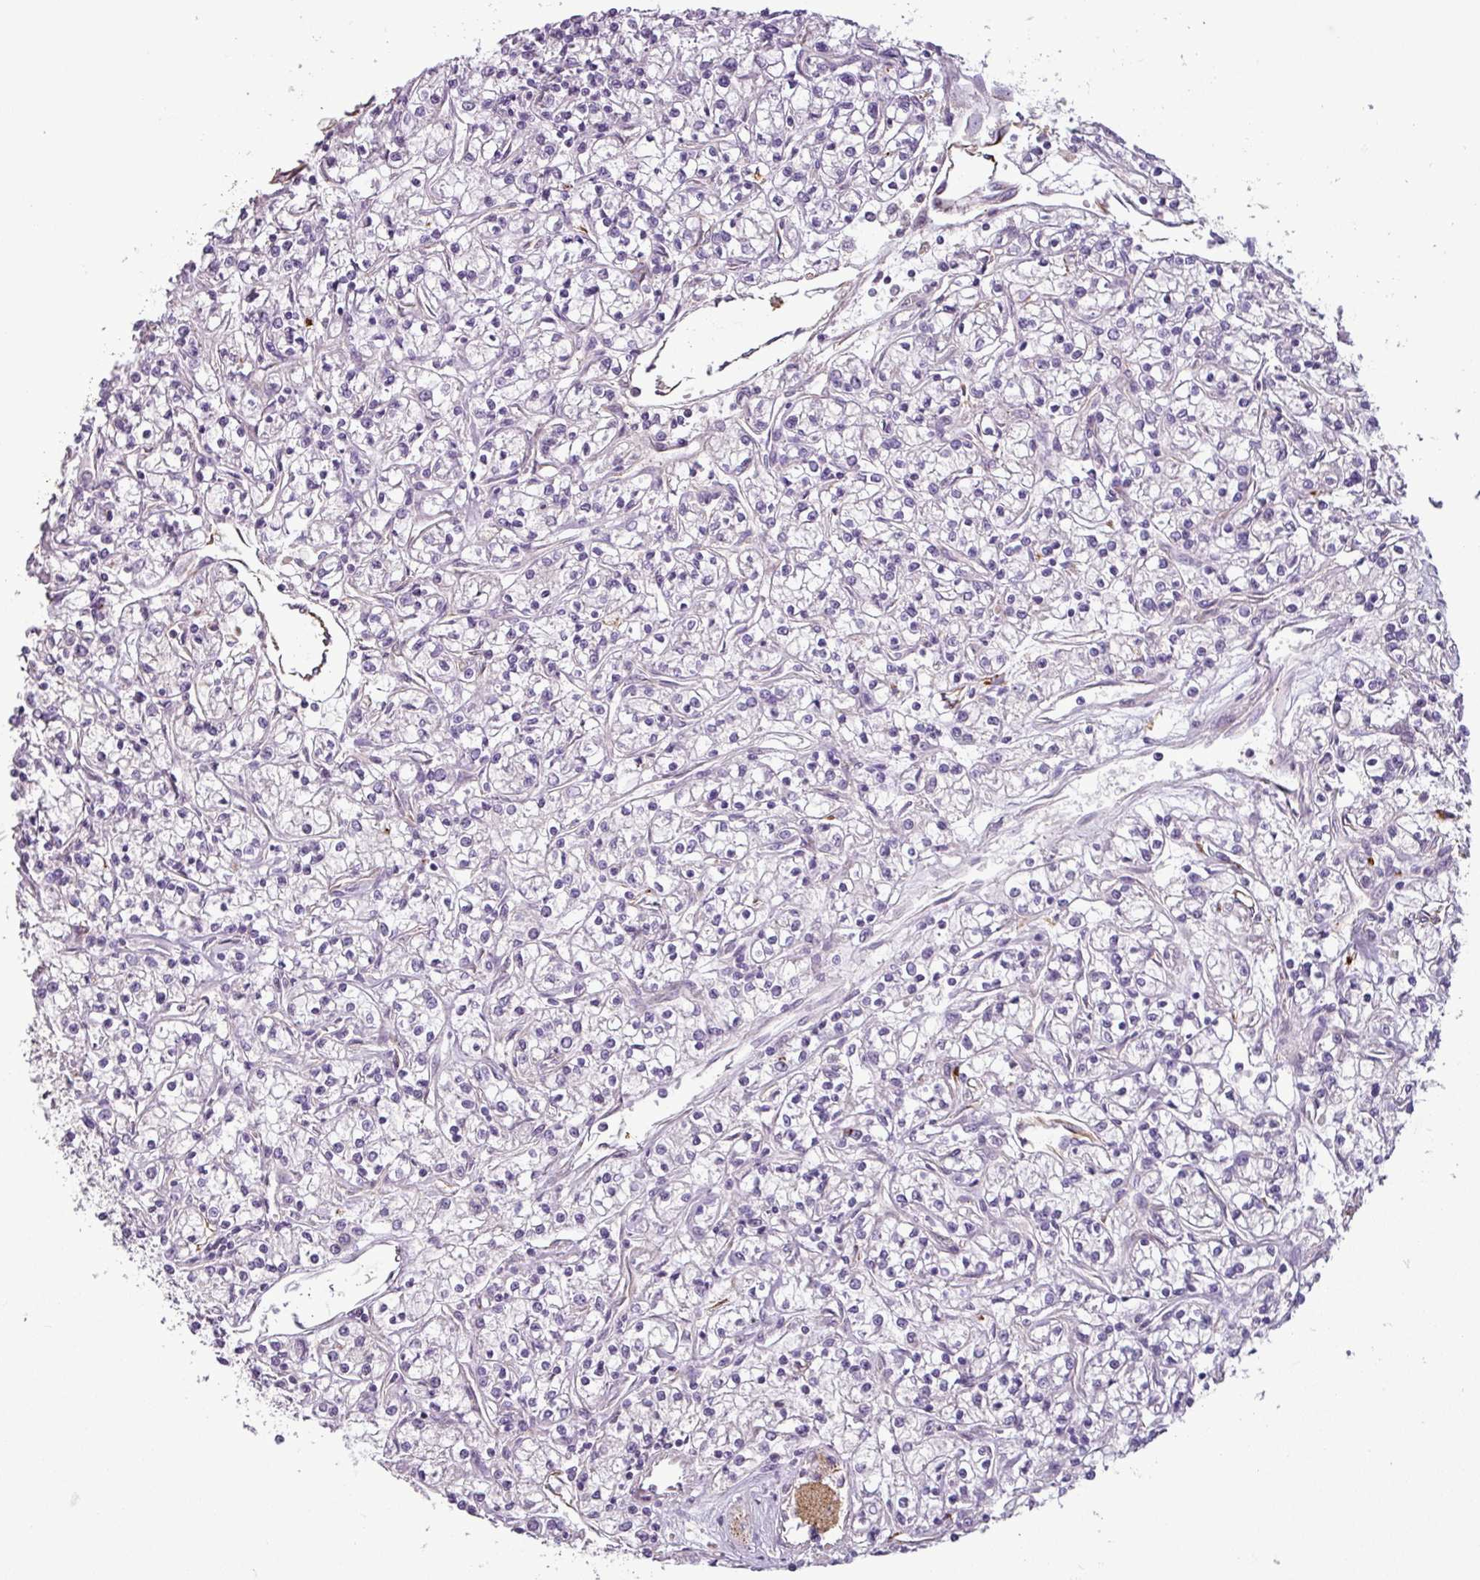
{"staining": {"intensity": "negative", "quantity": "none", "location": "none"}, "tissue": "renal cancer", "cell_type": "Tumor cells", "image_type": "cancer", "snomed": [{"axis": "morphology", "description": "Adenocarcinoma, NOS"}, {"axis": "topography", "description": "Kidney"}], "caption": "The image shows no significant staining in tumor cells of renal adenocarcinoma.", "gene": "APOC1", "patient": {"sex": "female", "age": 59}}